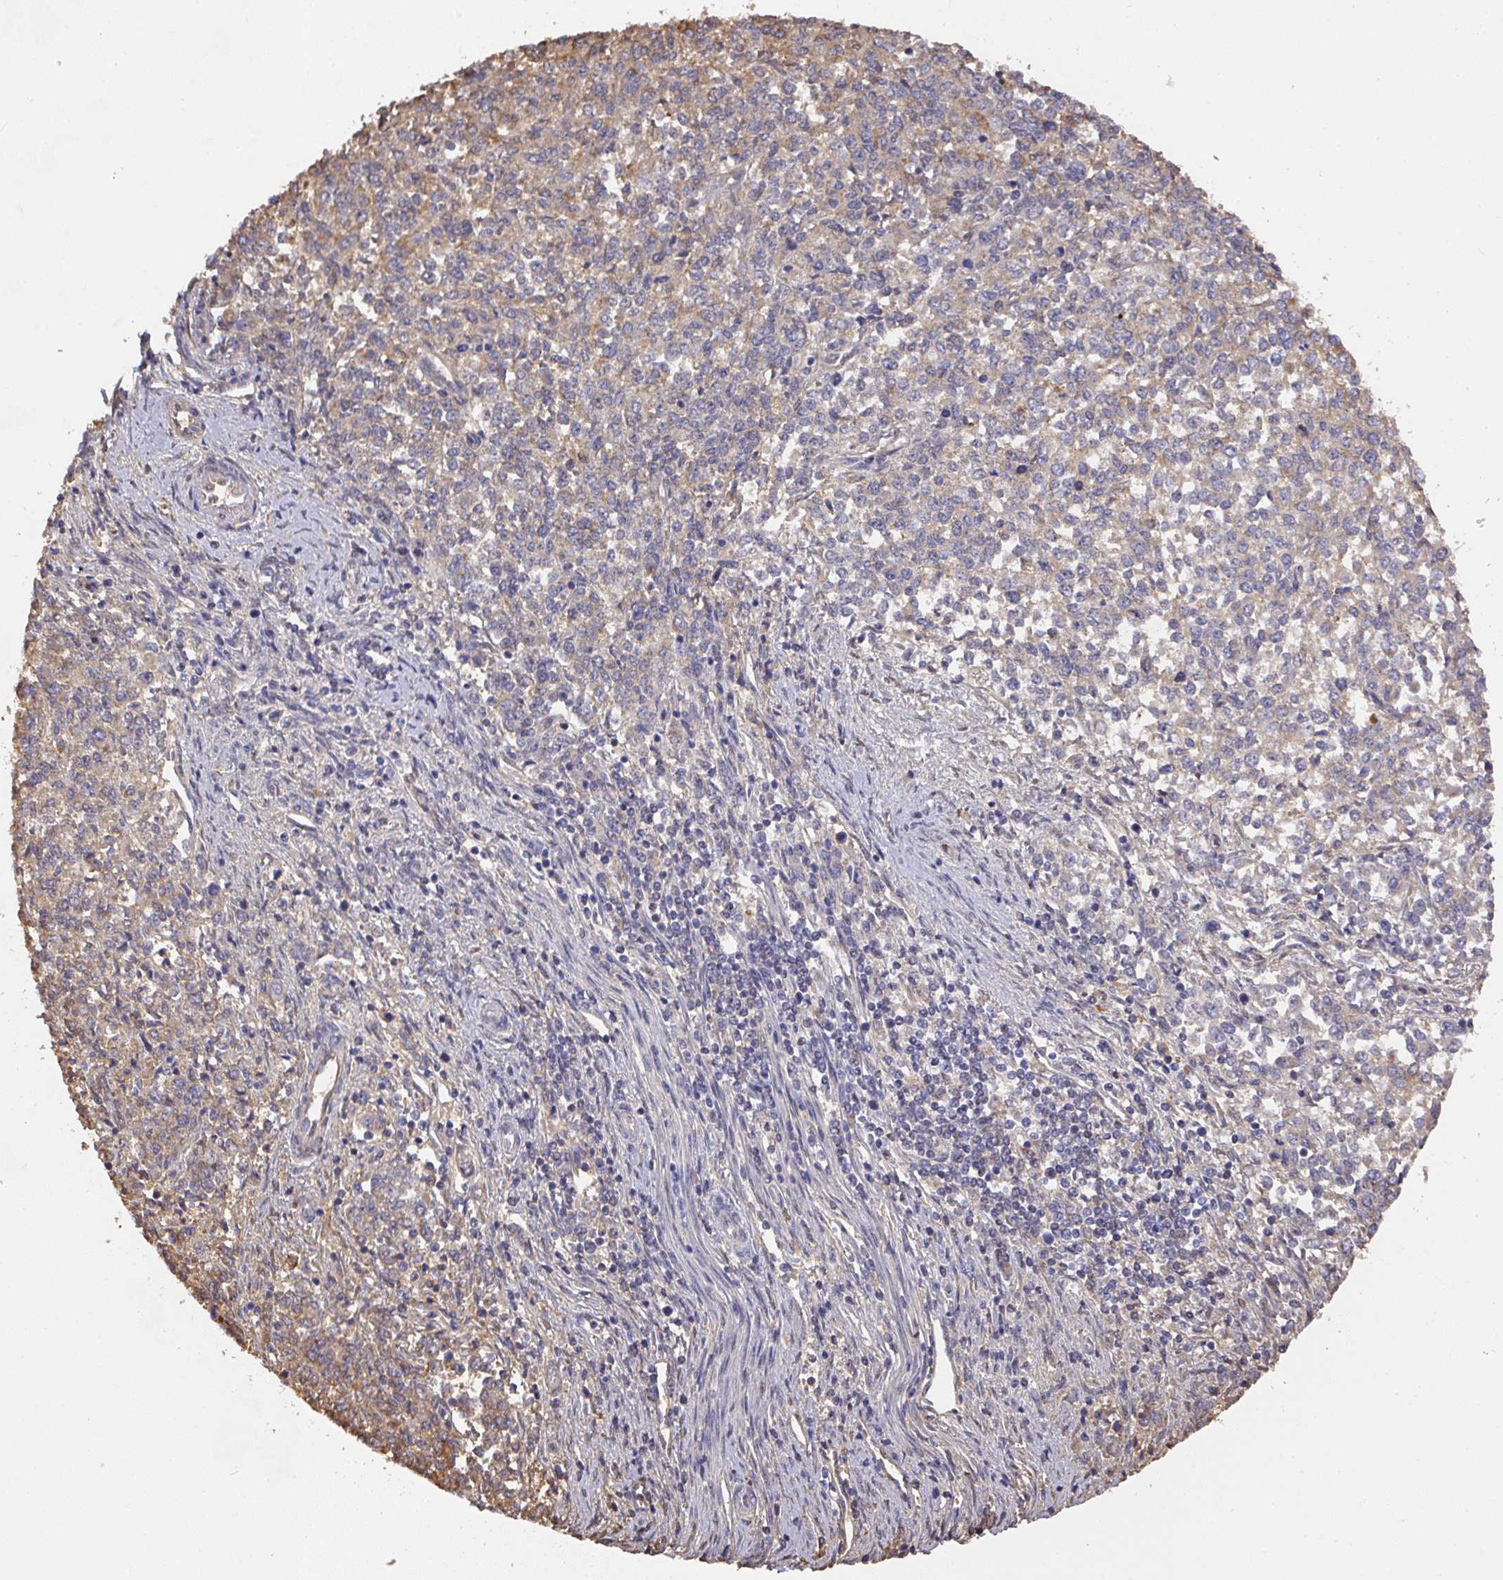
{"staining": {"intensity": "moderate", "quantity": "<25%", "location": "cytoplasmic/membranous"}, "tissue": "endometrial cancer", "cell_type": "Tumor cells", "image_type": "cancer", "snomed": [{"axis": "morphology", "description": "Adenocarcinoma, NOS"}, {"axis": "topography", "description": "Endometrium"}], "caption": "A low amount of moderate cytoplasmic/membranous expression is seen in approximately <25% of tumor cells in endometrial cancer (adenocarcinoma) tissue.", "gene": "ALB", "patient": {"sex": "female", "age": 50}}